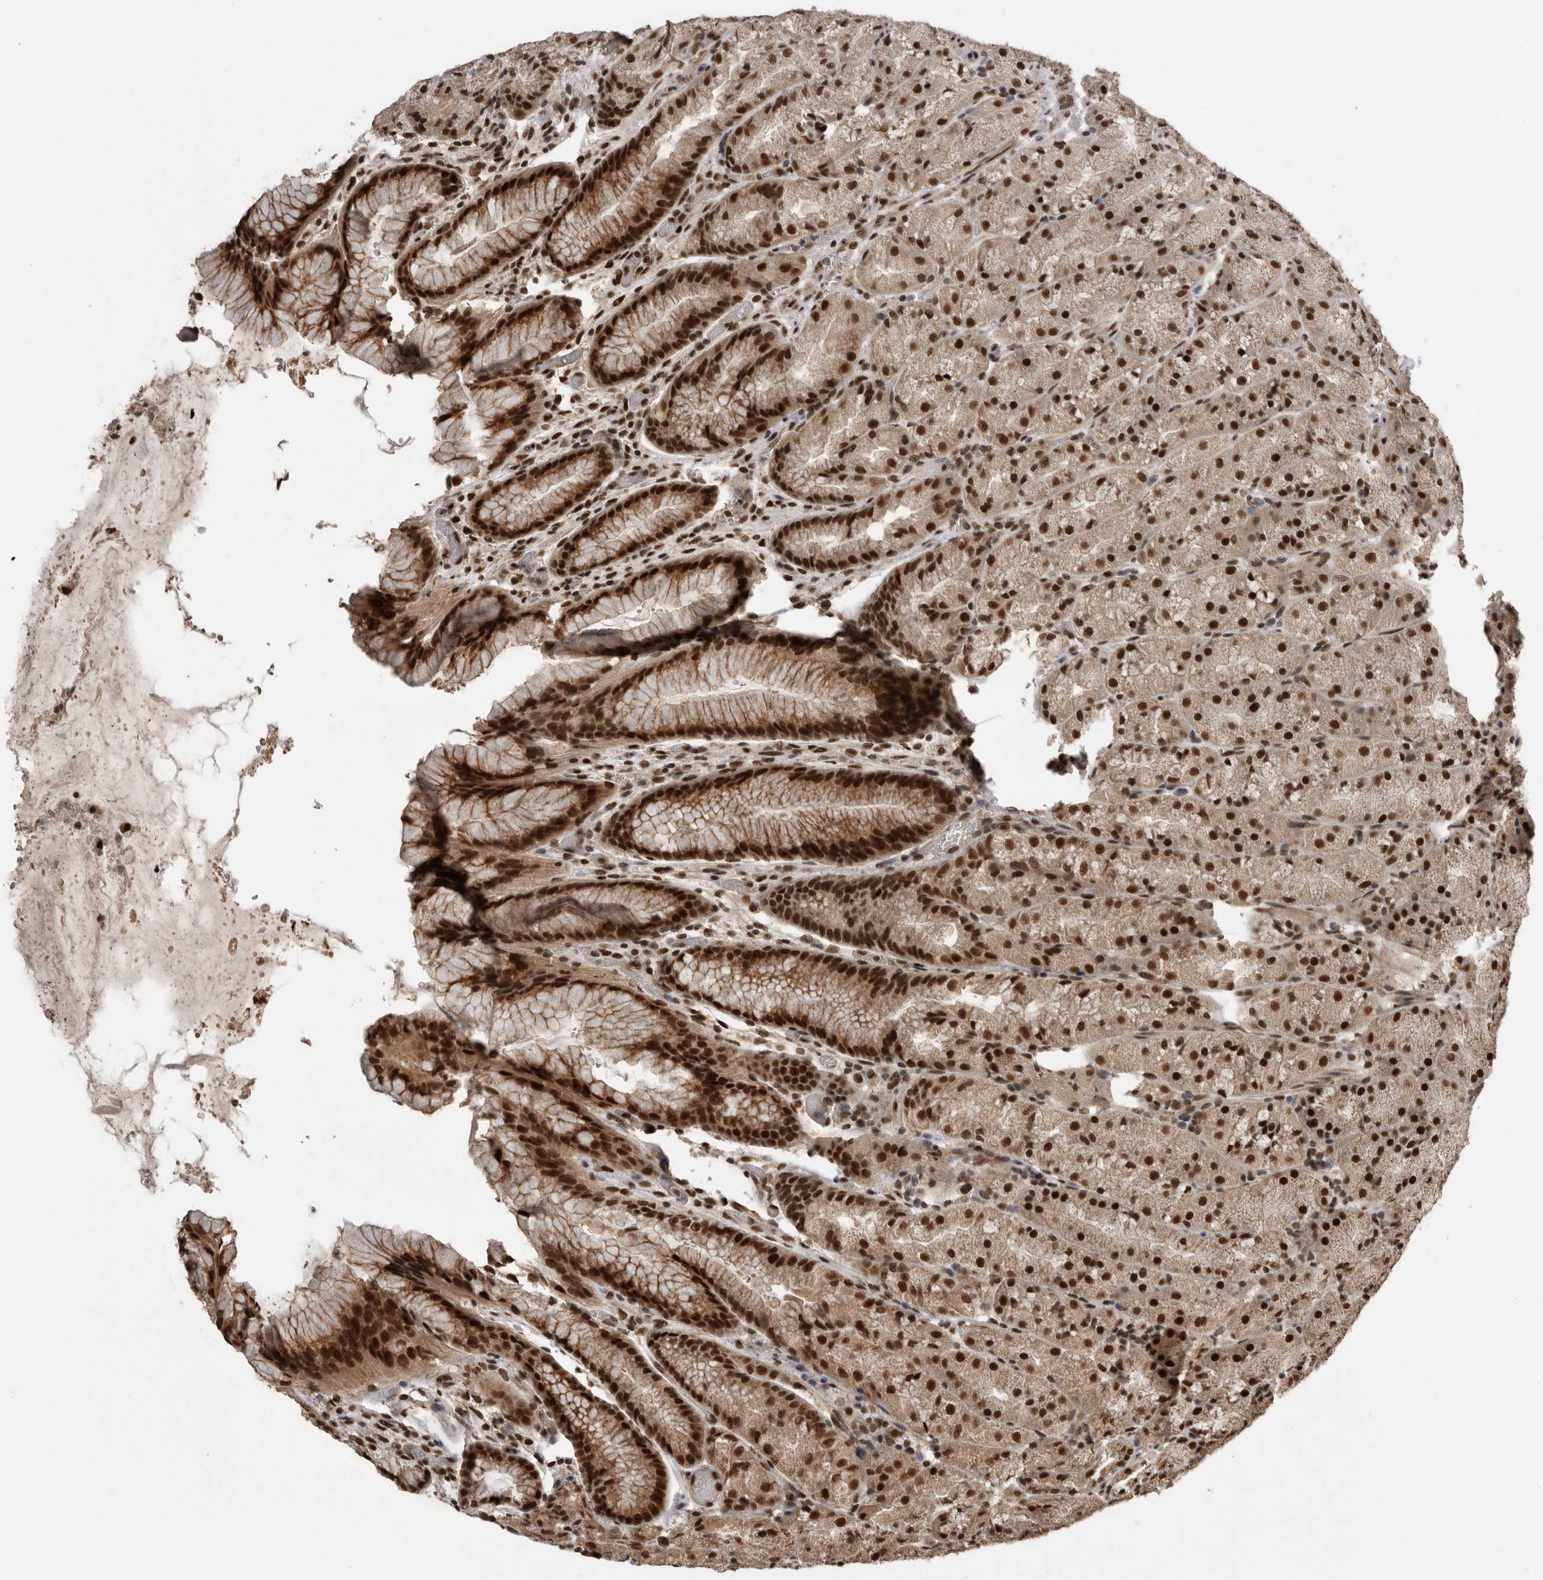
{"staining": {"intensity": "strong", "quantity": ">75%", "location": "nuclear"}, "tissue": "stomach", "cell_type": "Glandular cells", "image_type": "normal", "snomed": [{"axis": "morphology", "description": "Normal tissue, NOS"}, {"axis": "topography", "description": "Stomach, upper"}, {"axis": "topography", "description": "Stomach"}], "caption": "Protein analysis of benign stomach displays strong nuclear positivity in about >75% of glandular cells. Nuclei are stained in blue.", "gene": "CPSF2", "patient": {"sex": "male", "age": 48}}